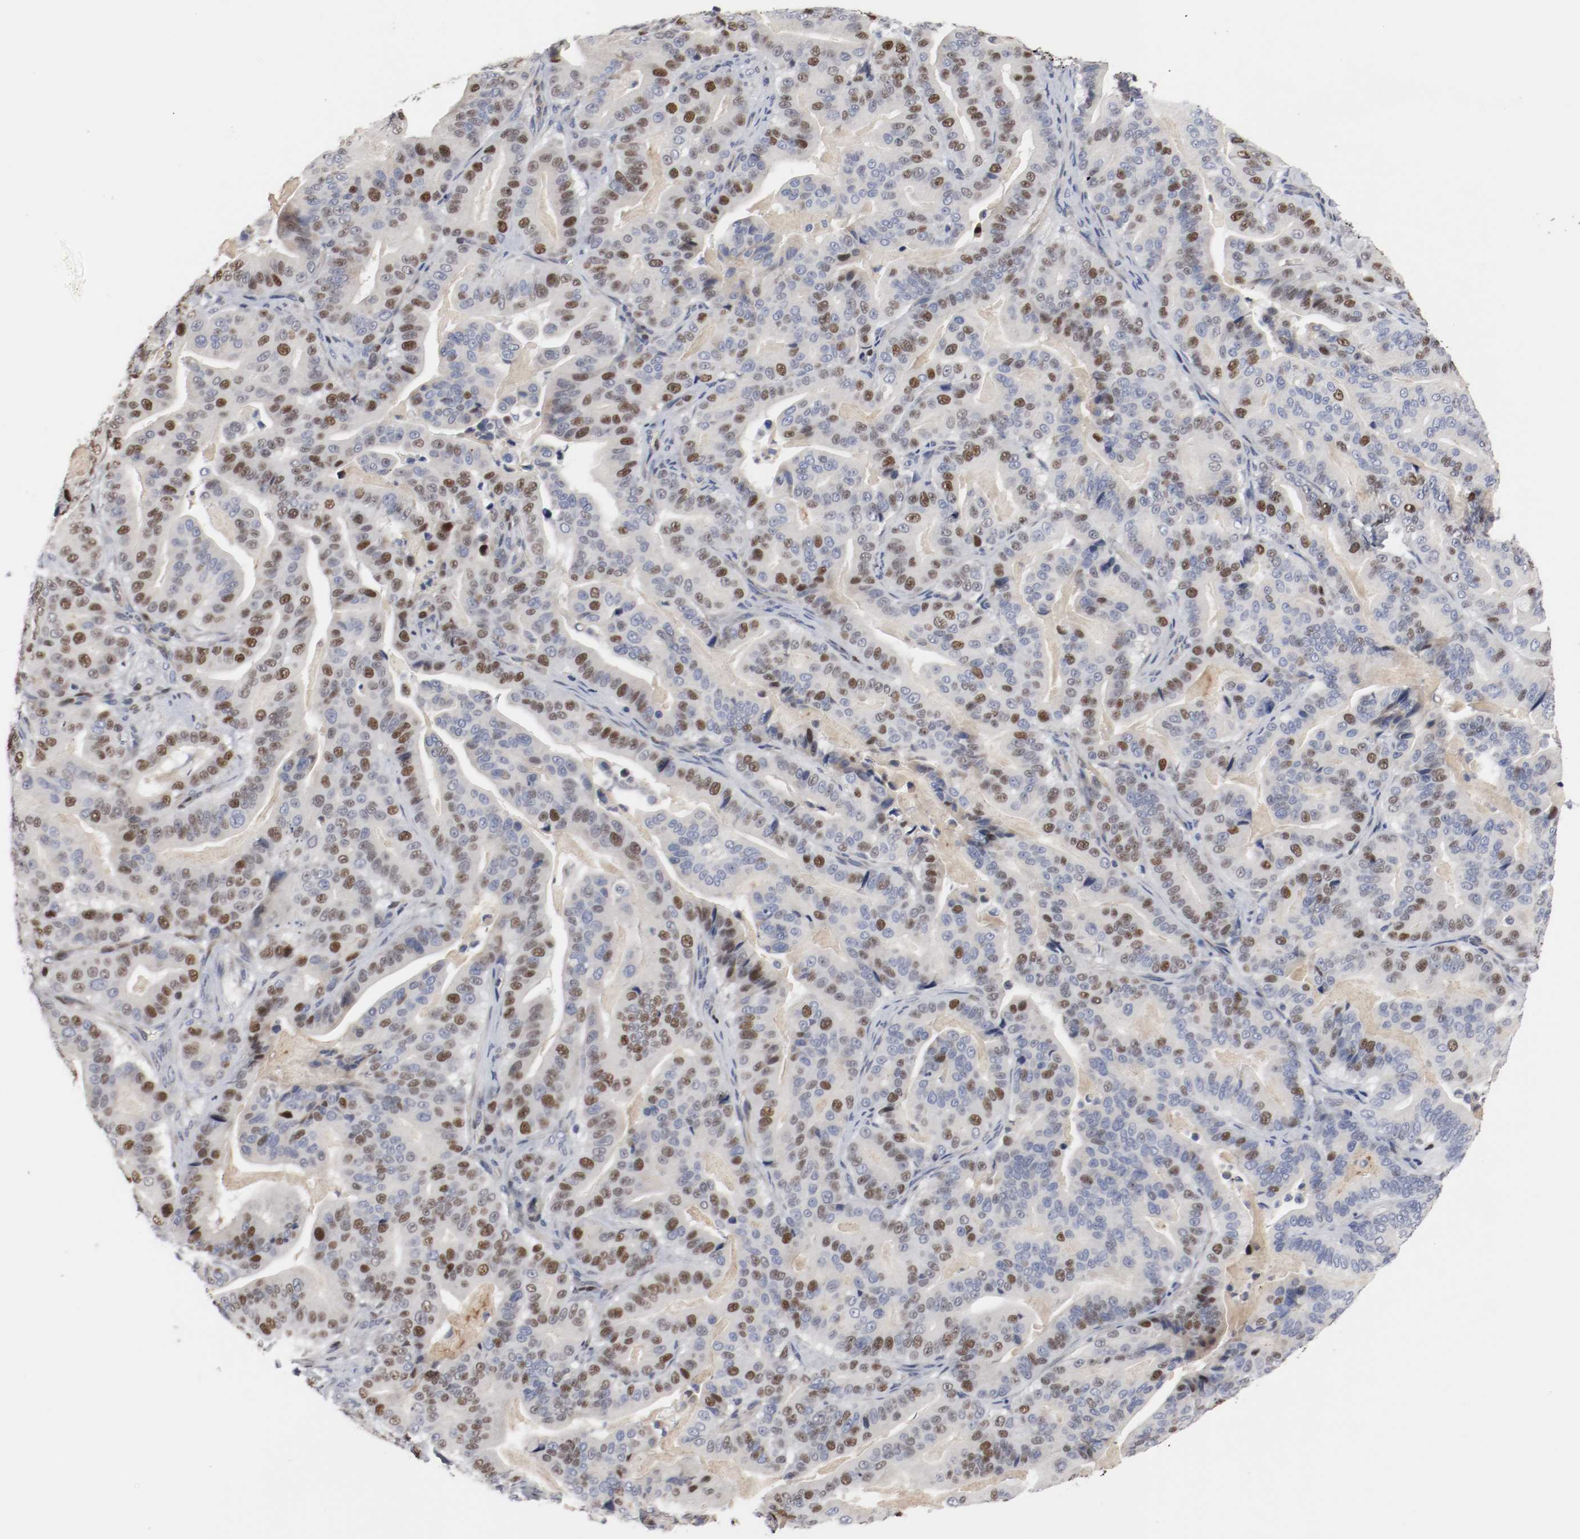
{"staining": {"intensity": "moderate", "quantity": "25%-75%", "location": "nuclear"}, "tissue": "pancreatic cancer", "cell_type": "Tumor cells", "image_type": "cancer", "snomed": [{"axis": "morphology", "description": "Adenocarcinoma, NOS"}, {"axis": "topography", "description": "Pancreas"}], "caption": "IHC staining of pancreatic adenocarcinoma, which exhibits medium levels of moderate nuclear expression in about 25%-75% of tumor cells indicating moderate nuclear protein positivity. The staining was performed using DAB (brown) for protein detection and nuclei were counterstained in hematoxylin (blue).", "gene": "MCM6", "patient": {"sex": "male", "age": 63}}